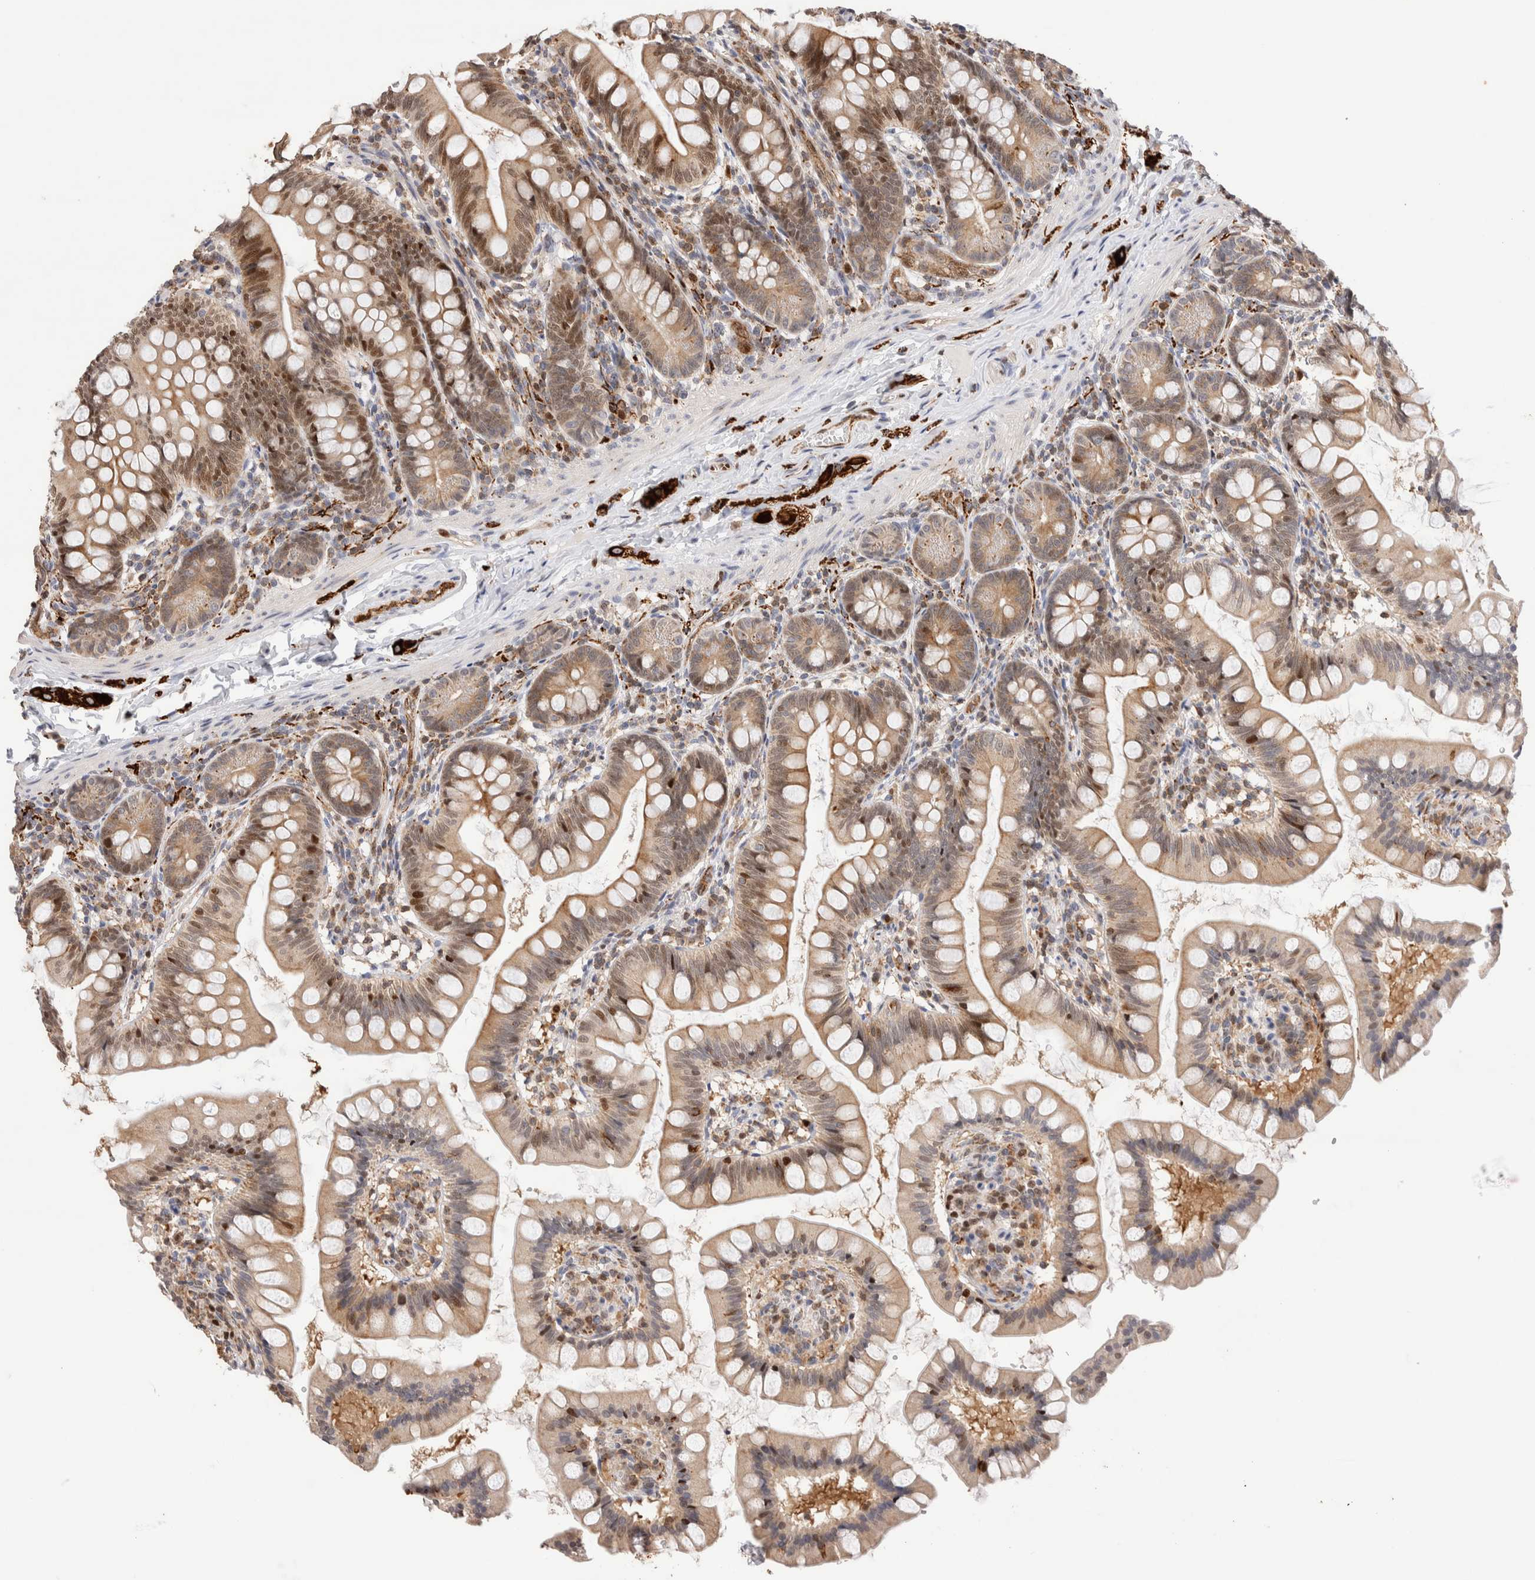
{"staining": {"intensity": "moderate", "quantity": ">75%", "location": "cytoplasmic/membranous"}, "tissue": "small intestine", "cell_type": "Glandular cells", "image_type": "normal", "snomed": [{"axis": "morphology", "description": "Normal tissue, NOS"}, {"axis": "topography", "description": "Small intestine"}], "caption": "Moderate cytoplasmic/membranous protein expression is identified in approximately >75% of glandular cells in small intestine.", "gene": "NSMAF", "patient": {"sex": "male", "age": 7}}